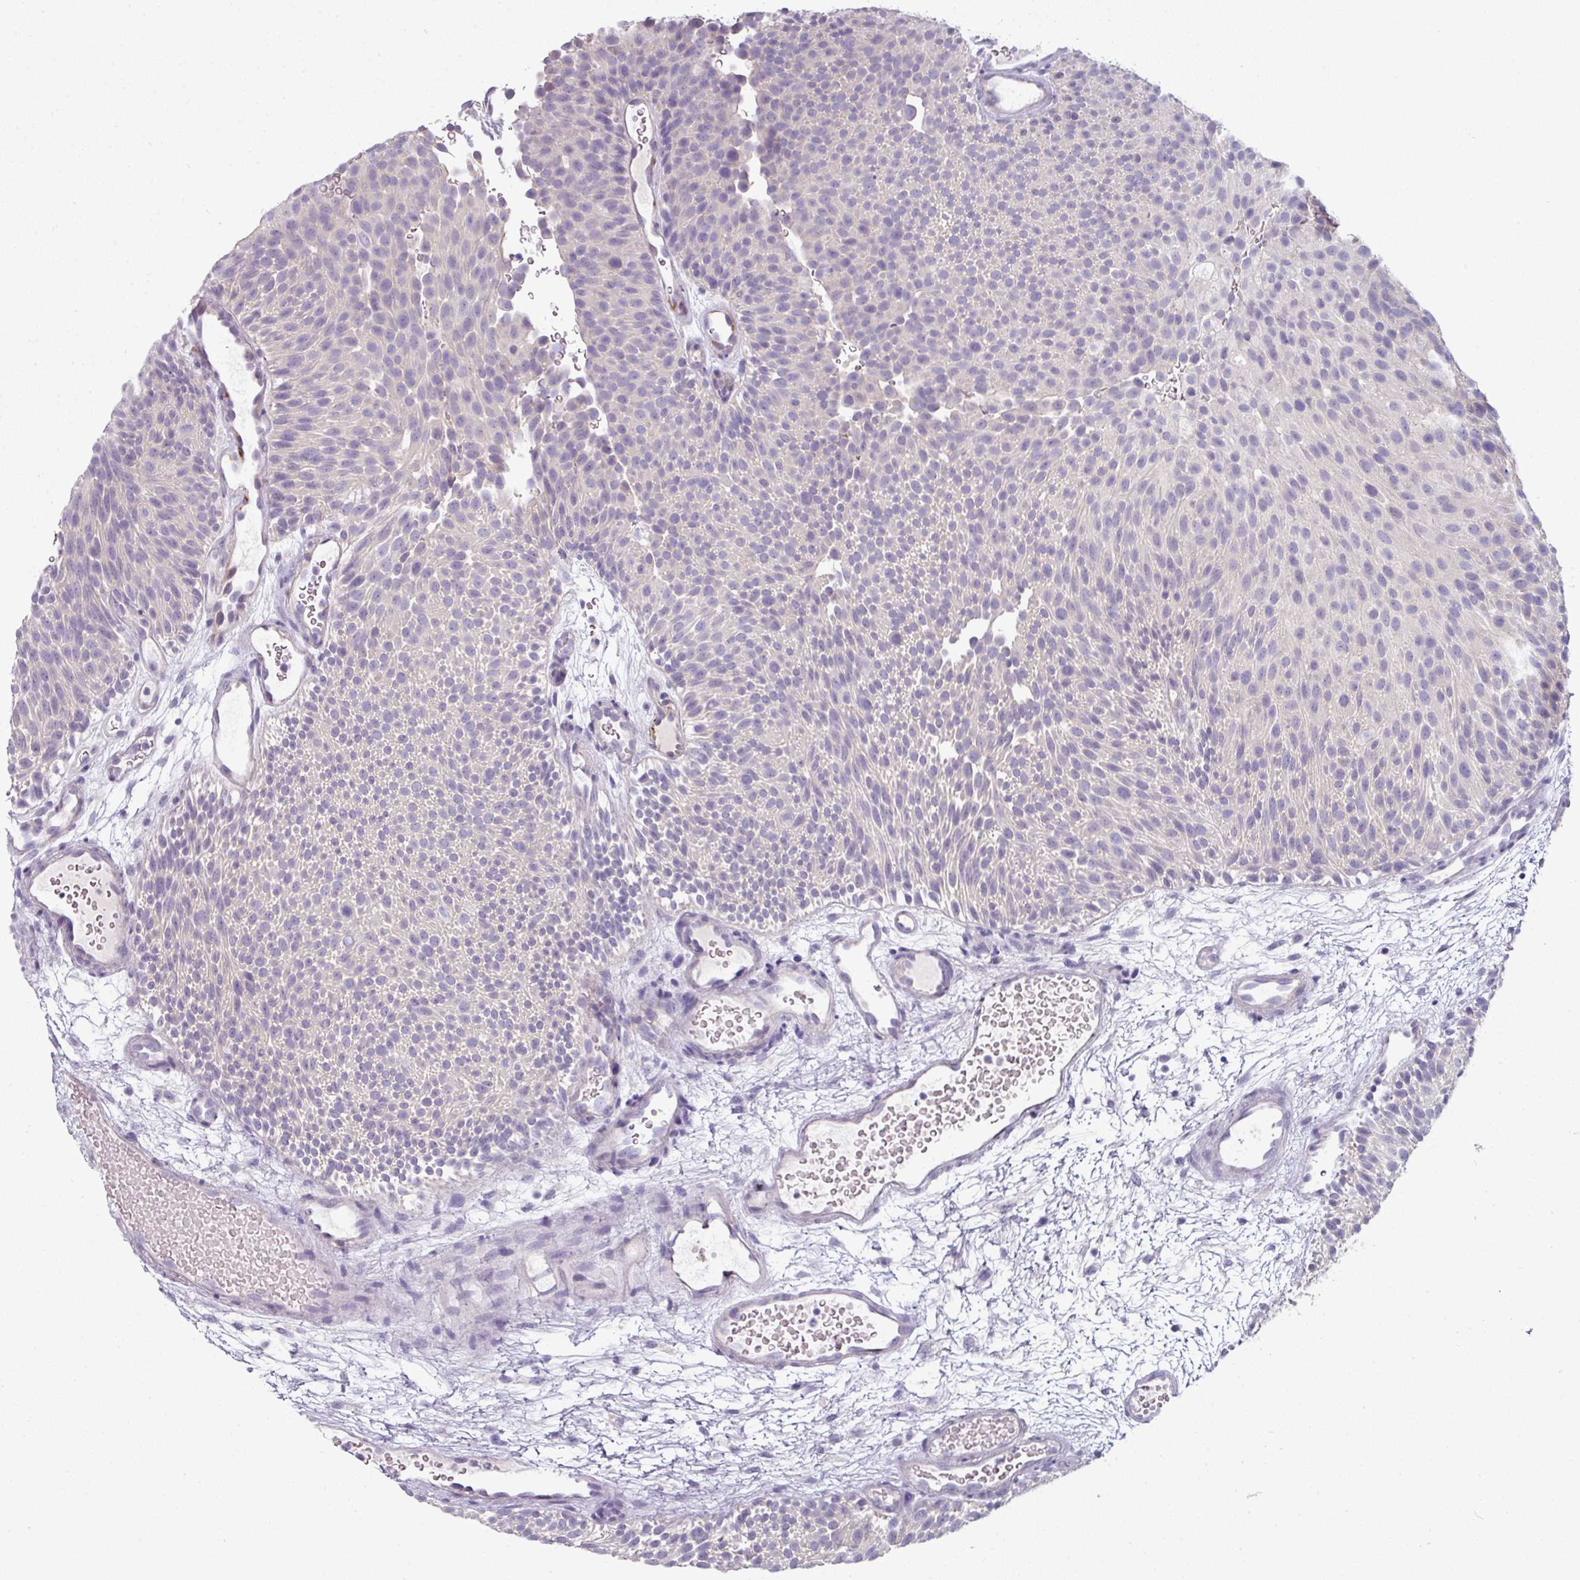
{"staining": {"intensity": "negative", "quantity": "none", "location": "none"}, "tissue": "urothelial cancer", "cell_type": "Tumor cells", "image_type": "cancer", "snomed": [{"axis": "morphology", "description": "Urothelial carcinoma, Low grade"}, {"axis": "topography", "description": "Urinary bladder"}], "caption": "This is an IHC histopathology image of human urothelial cancer. There is no positivity in tumor cells.", "gene": "SLC17A7", "patient": {"sex": "male", "age": 78}}